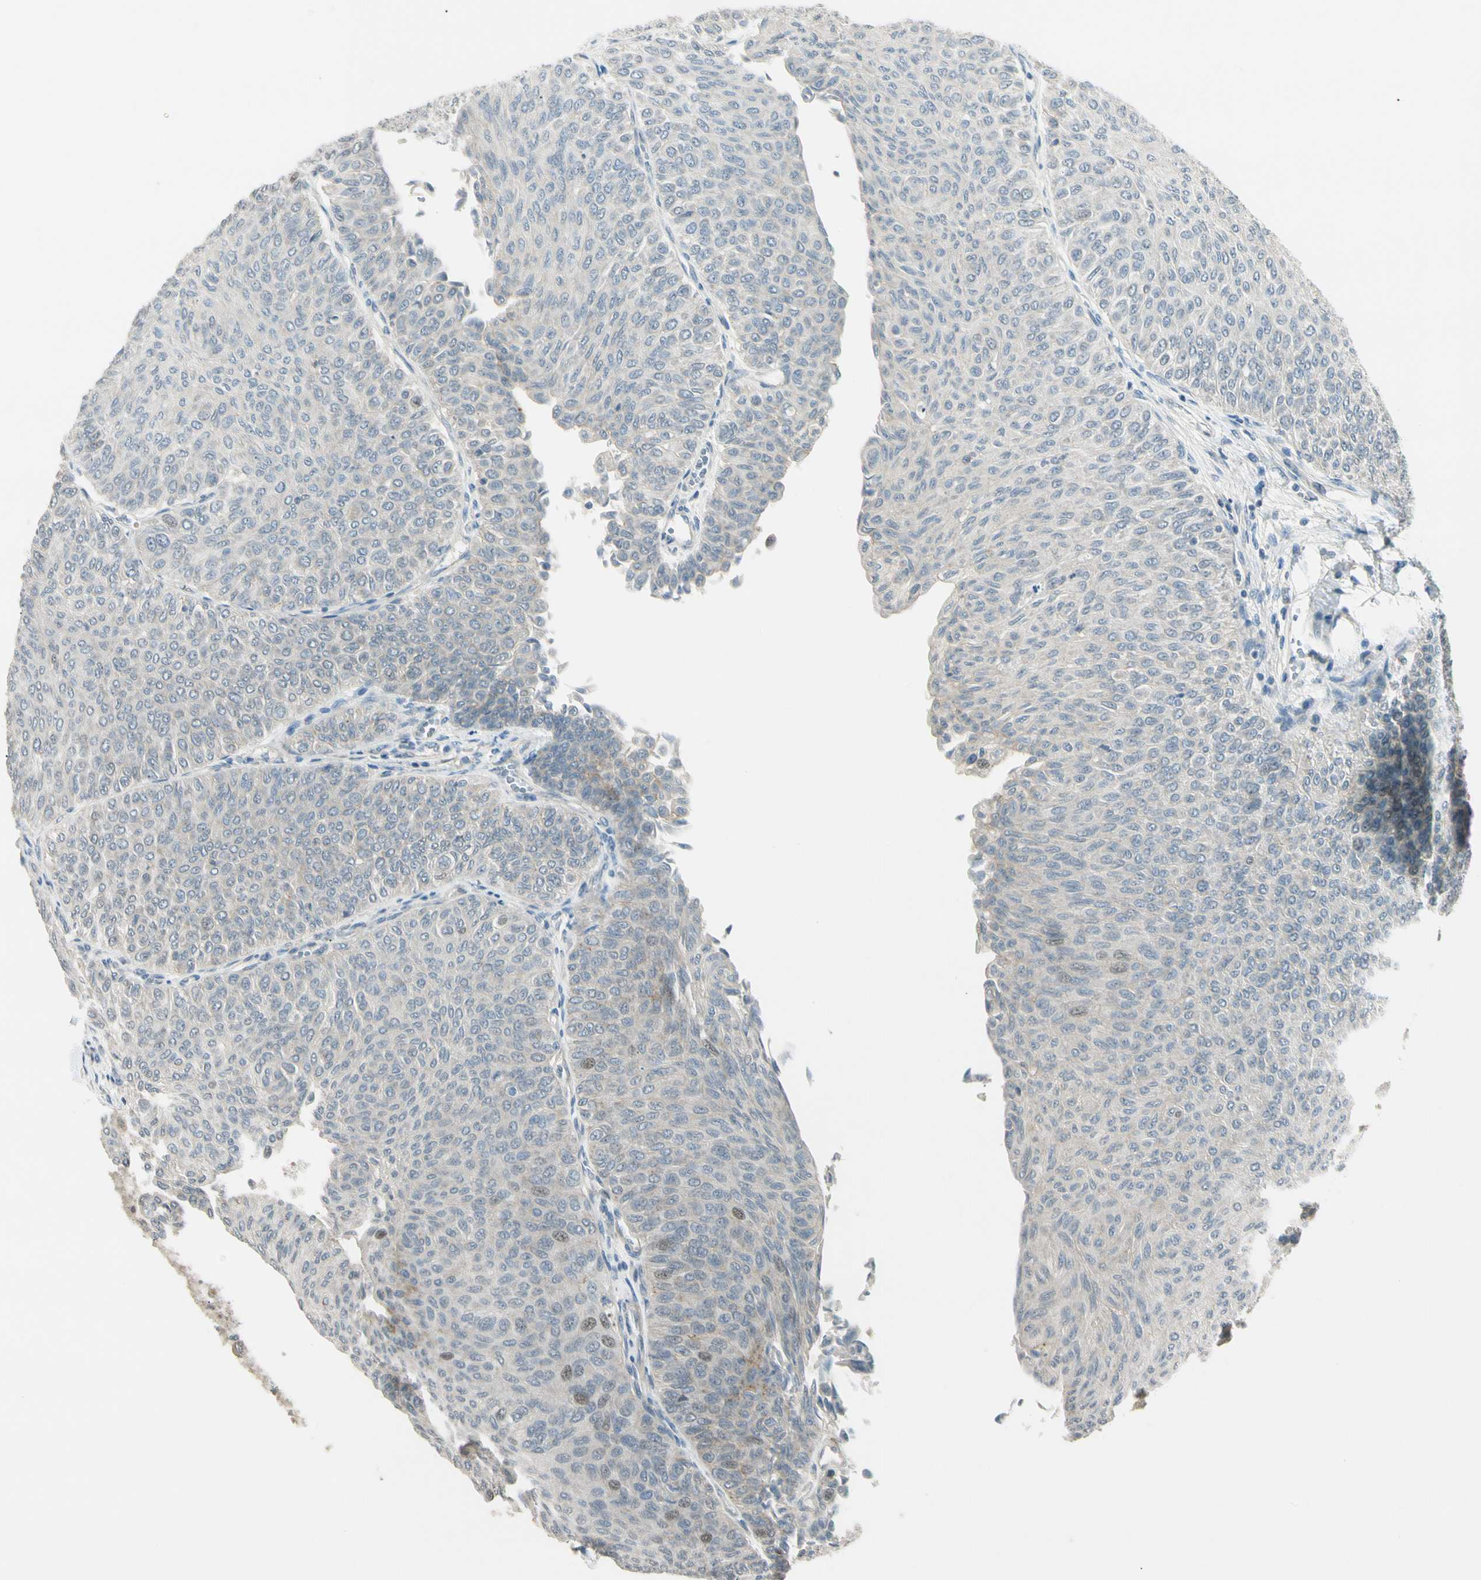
{"staining": {"intensity": "negative", "quantity": "none", "location": "none"}, "tissue": "urothelial cancer", "cell_type": "Tumor cells", "image_type": "cancer", "snomed": [{"axis": "morphology", "description": "Urothelial carcinoma, Low grade"}, {"axis": "topography", "description": "Urinary bladder"}], "caption": "Urothelial carcinoma (low-grade) was stained to show a protein in brown. There is no significant positivity in tumor cells. (Brightfield microscopy of DAB (3,3'-diaminobenzidine) immunohistochemistry at high magnification).", "gene": "P3H2", "patient": {"sex": "male", "age": 78}}